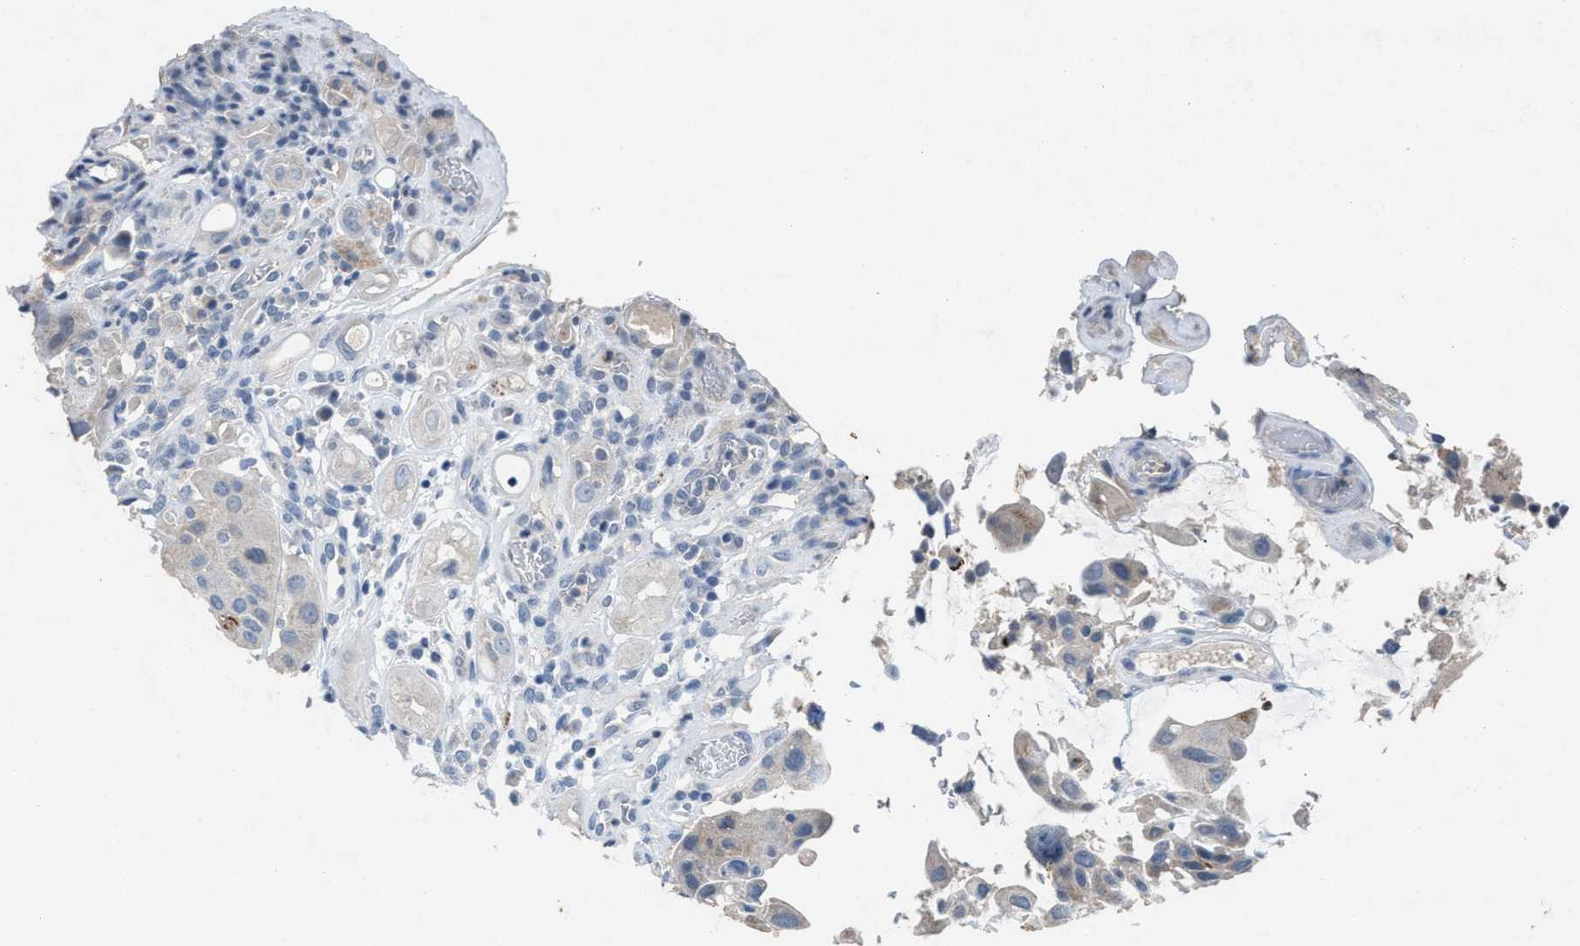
{"staining": {"intensity": "negative", "quantity": "none", "location": "none"}, "tissue": "urothelial cancer", "cell_type": "Tumor cells", "image_type": "cancer", "snomed": [{"axis": "morphology", "description": "Urothelial carcinoma, High grade"}, {"axis": "topography", "description": "Urinary bladder"}], "caption": "IHC photomicrograph of human high-grade urothelial carcinoma stained for a protein (brown), which reveals no expression in tumor cells. (Brightfield microscopy of DAB (3,3'-diaminobenzidine) IHC at high magnification).", "gene": "SLC5A5", "patient": {"sex": "female", "age": 64}}